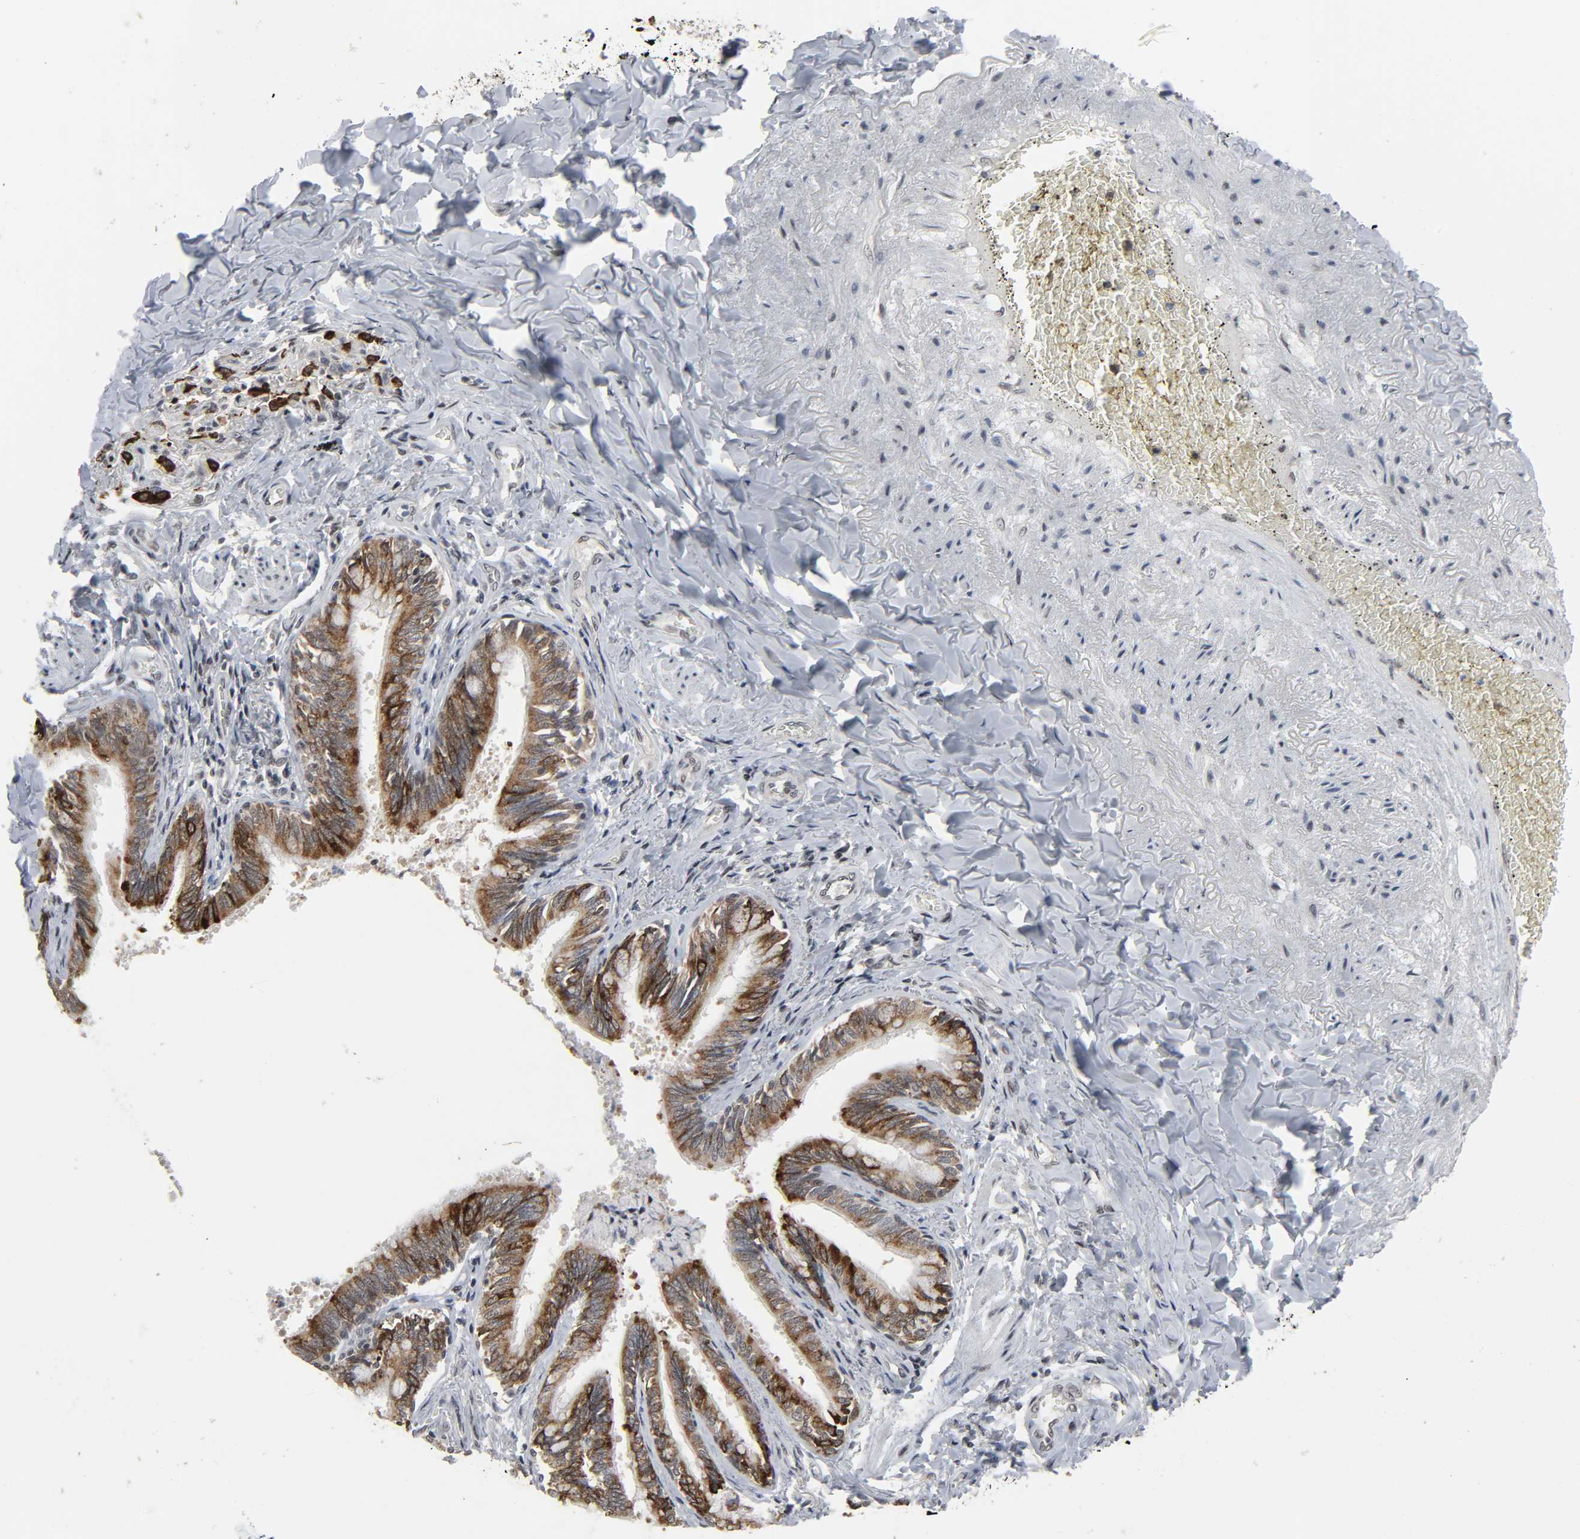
{"staining": {"intensity": "strong", "quantity": ">75%", "location": "cytoplasmic/membranous"}, "tissue": "bronchus", "cell_type": "Respiratory epithelial cells", "image_type": "normal", "snomed": [{"axis": "morphology", "description": "Normal tissue, NOS"}, {"axis": "topography", "description": "Lung"}], "caption": "Immunohistochemistry (IHC) staining of benign bronchus, which shows high levels of strong cytoplasmic/membranous positivity in about >75% of respiratory epithelial cells indicating strong cytoplasmic/membranous protein staining. The staining was performed using DAB (brown) for protein detection and nuclei were counterstained in hematoxylin (blue).", "gene": "MUC1", "patient": {"sex": "male", "age": 64}}